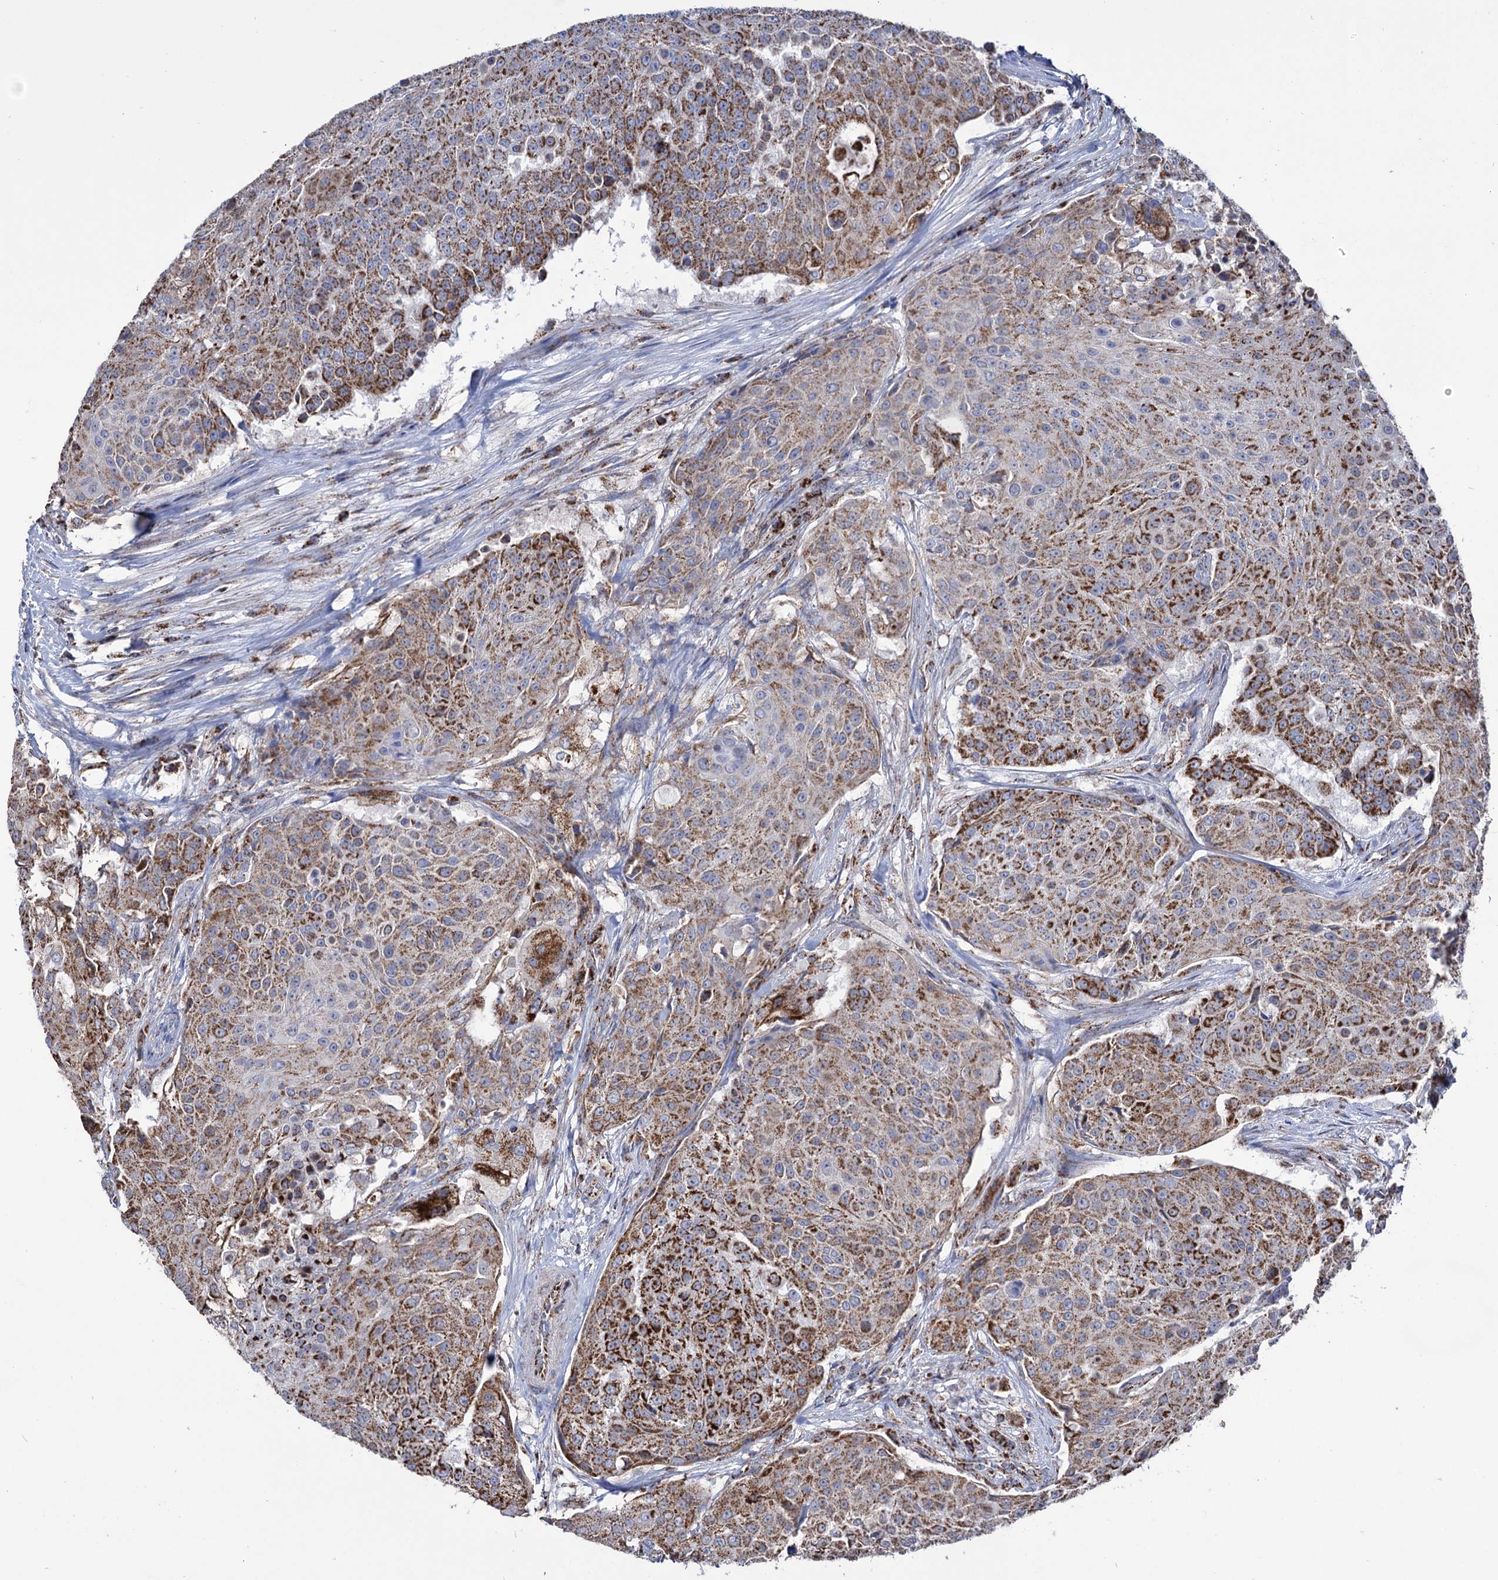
{"staining": {"intensity": "strong", "quantity": "25%-75%", "location": "cytoplasmic/membranous"}, "tissue": "urothelial cancer", "cell_type": "Tumor cells", "image_type": "cancer", "snomed": [{"axis": "morphology", "description": "Urothelial carcinoma, High grade"}, {"axis": "topography", "description": "Urinary bladder"}], "caption": "A photomicrograph of human urothelial cancer stained for a protein shows strong cytoplasmic/membranous brown staining in tumor cells.", "gene": "ABHD10", "patient": {"sex": "female", "age": 63}}